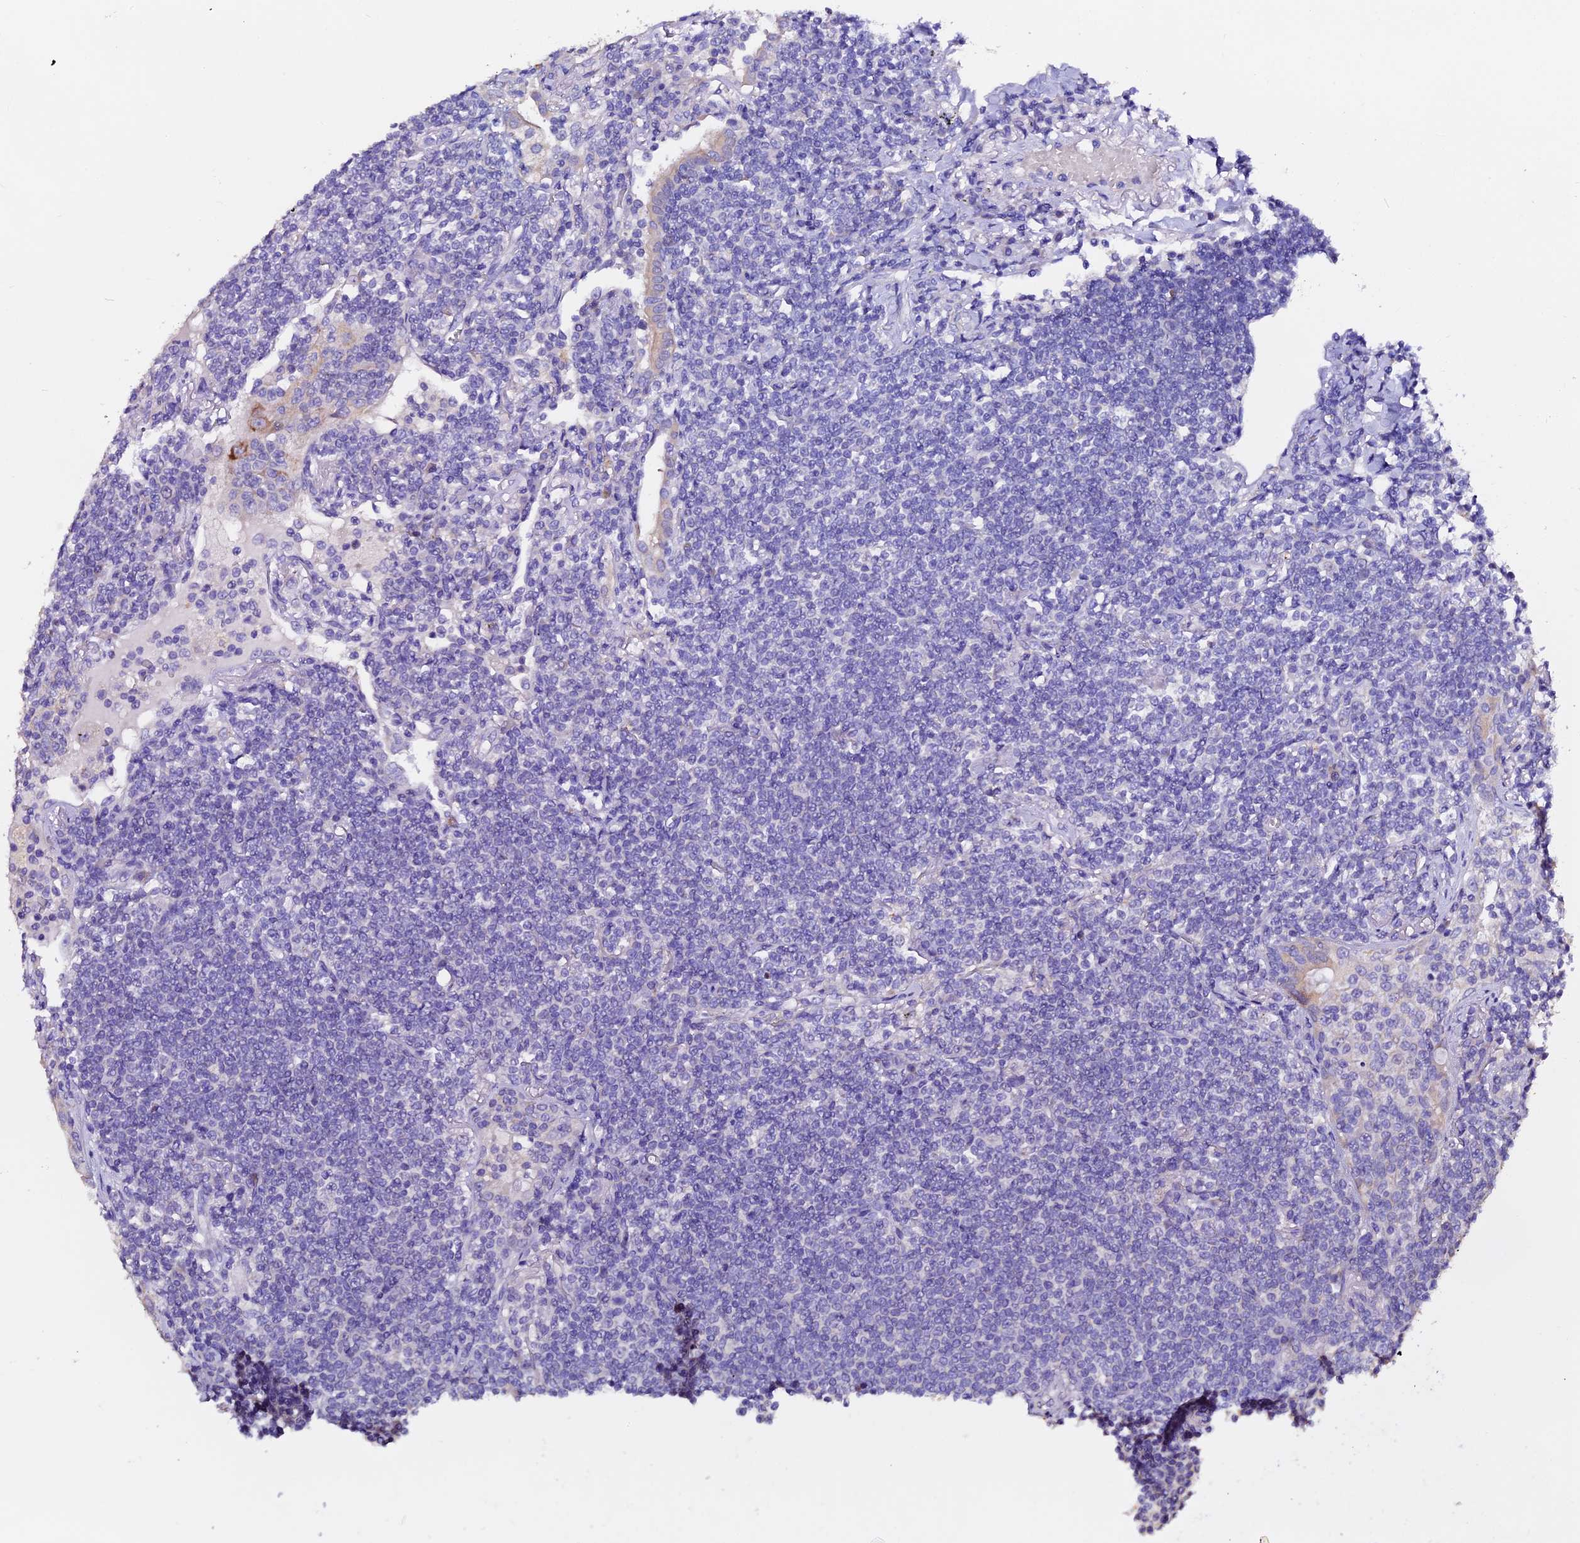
{"staining": {"intensity": "negative", "quantity": "none", "location": "none"}, "tissue": "lymphoma", "cell_type": "Tumor cells", "image_type": "cancer", "snomed": [{"axis": "morphology", "description": "Malignant lymphoma, non-Hodgkin's type, Low grade"}, {"axis": "topography", "description": "Lung"}], "caption": "Tumor cells show no significant staining in malignant lymphoma, non-Hodgkin's type (low-grade). (DAB immunohistochemistry (IHC), high magnification).", "gene": "FBXW9", "patient": {"sex": "female", "age": 71}}